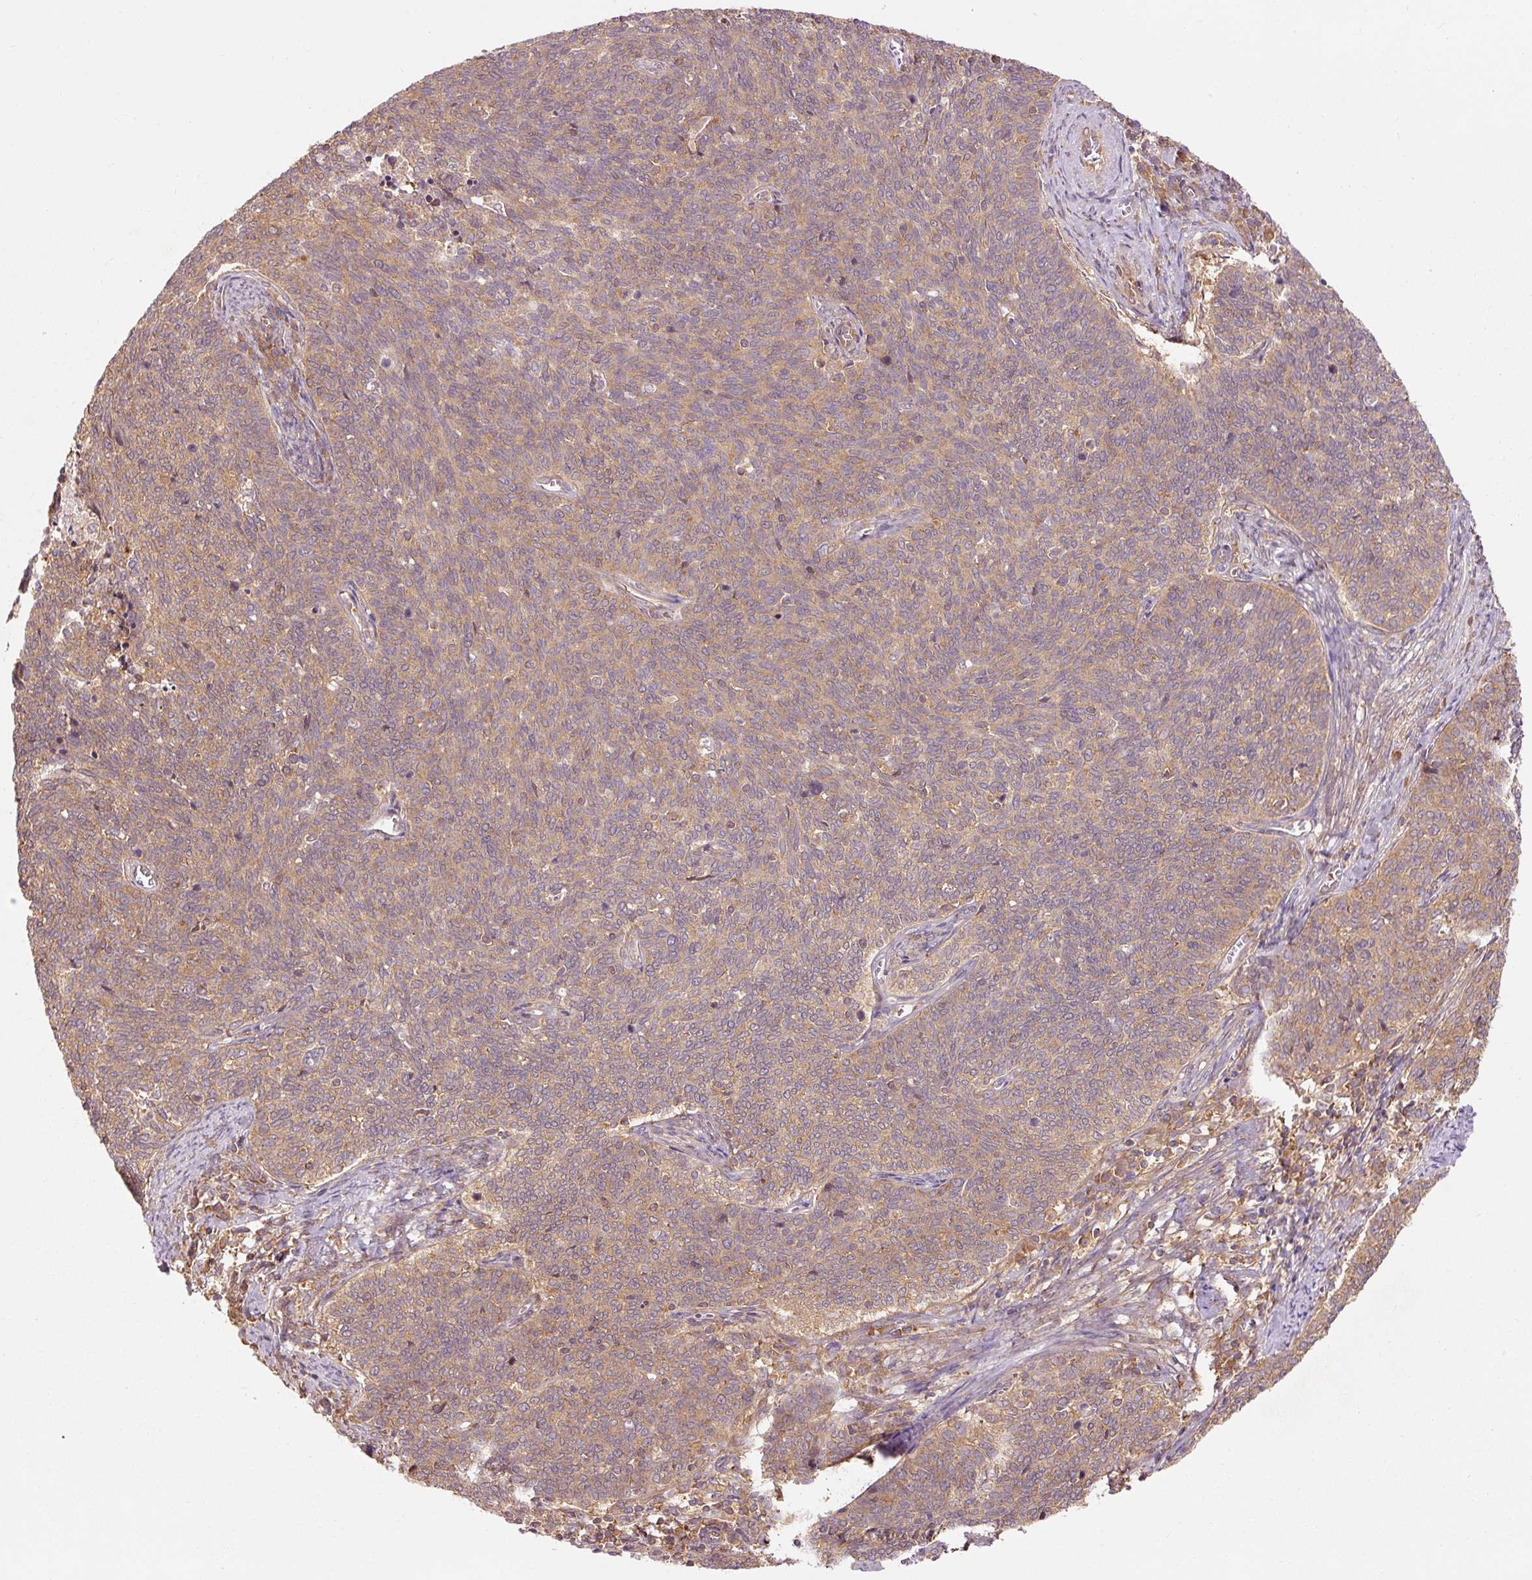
{"staining": {"intensity": "weak", "quantity": ">75%", "location": "cytoplasmic/membranous"}, "tissue": "cervical cancer", "cell_type": "Tumor cells", "image_type": "cancer", "snomed": [{"axis": "morphology", "description": "Squamous cell carcinoma, NOS"}, {"axis": "topography", "description": "Cervix"}], "caption": "Cervical cancer tissue reveals weak cytoplasmic/membranous expression in about >75% of tumor cells, visualized by immunohistochemistry.", "gene": "PDAP1", "patient": {"sex": "female", "age": 39}}